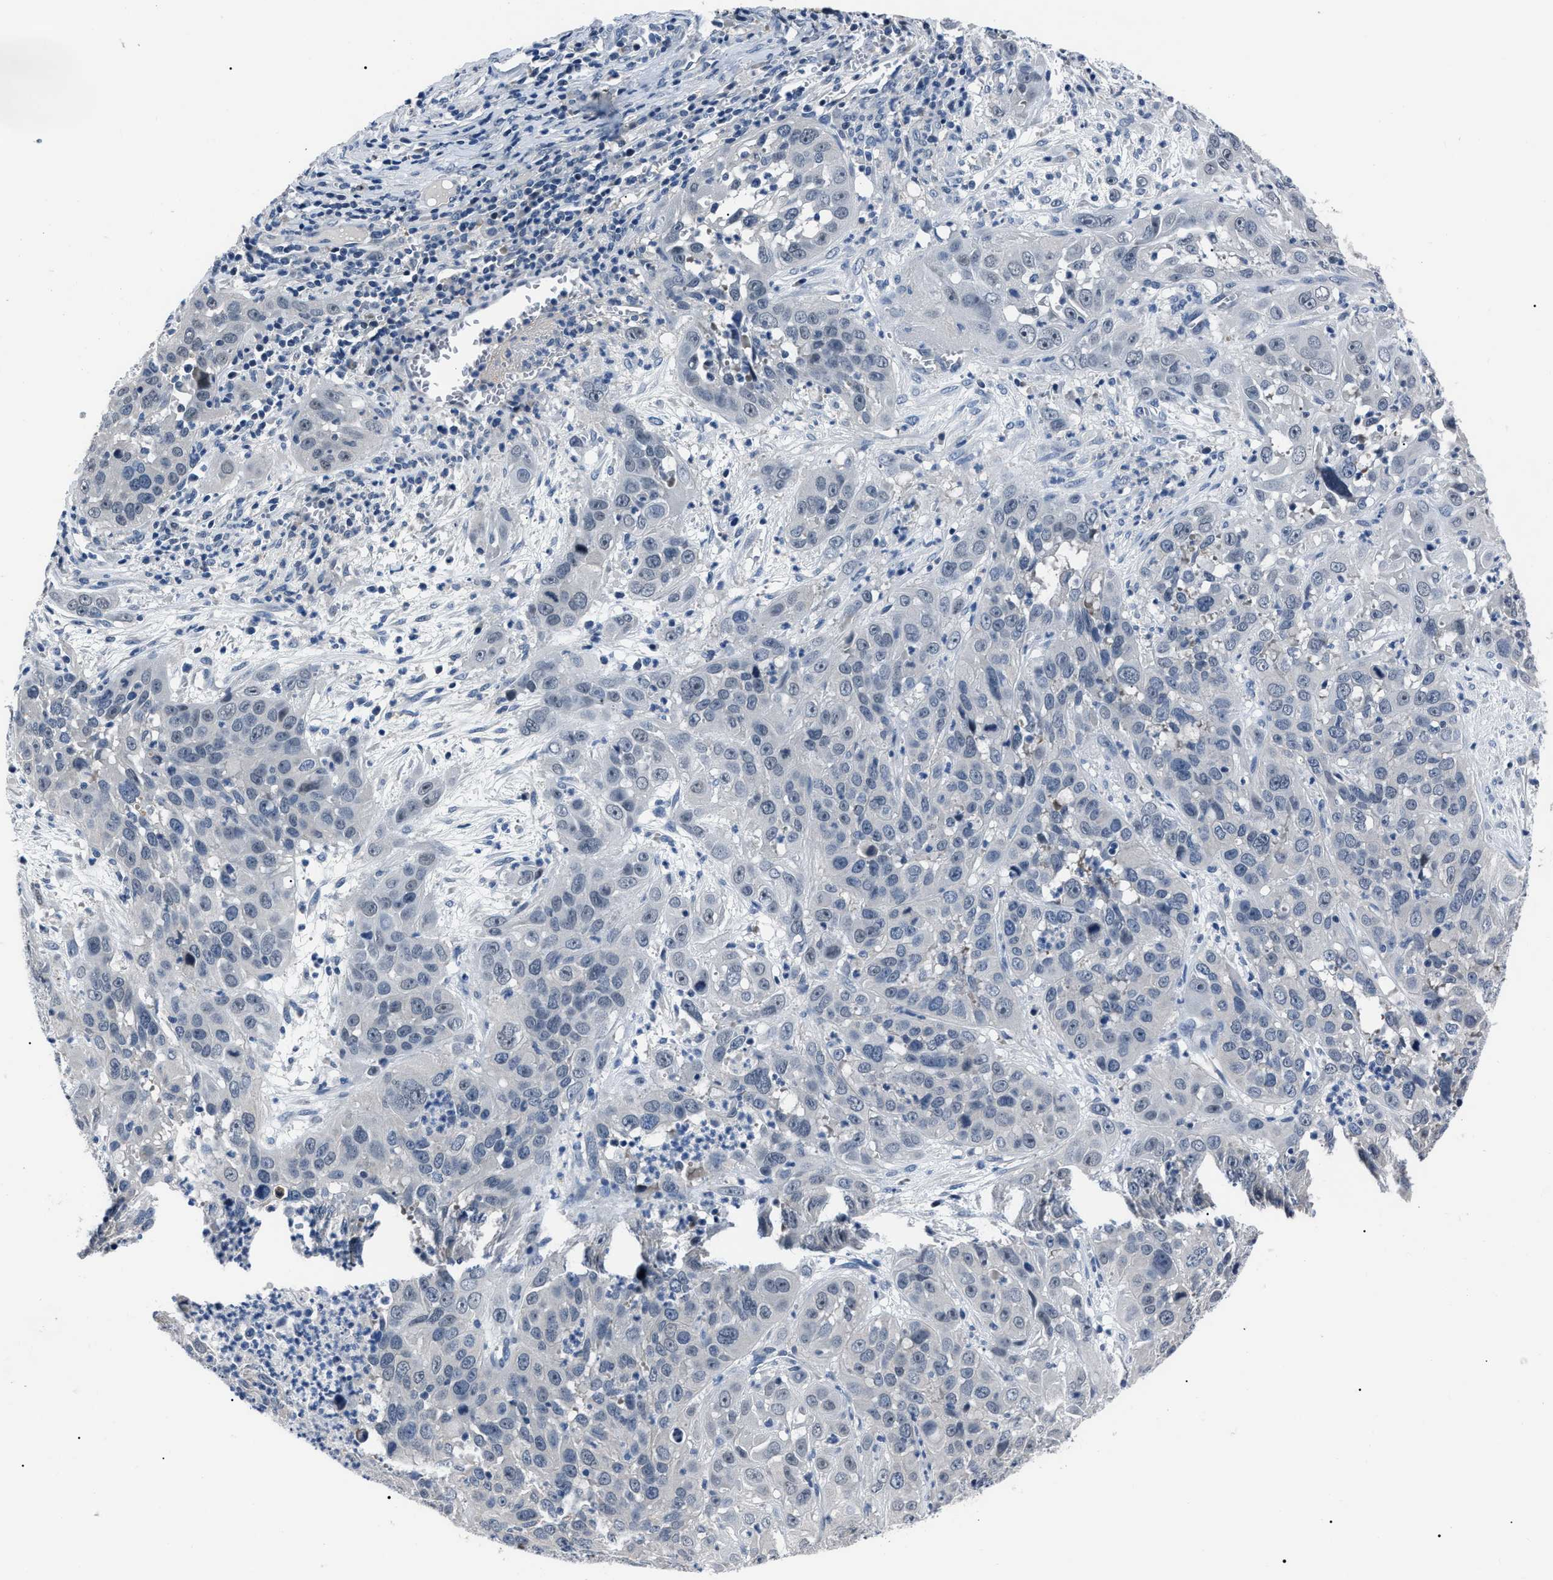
{"staining": {"intensity": "negative", "quantity": "none", "location": "none"}, "tissue": "cervical cancer", "cell_type": "Tumor cells", "image_type": "cancer", "snomed": [{"axis": "morphology", "description": "Squamous cell carcinoma, NOS"}, {"axis": "topography", "description": "Cervix"}], "caption": "Tumor cells show no significant positivity in cervical cancer.", "gene": "LRWD1", "patient": {"sex": "female", "age": 32}}